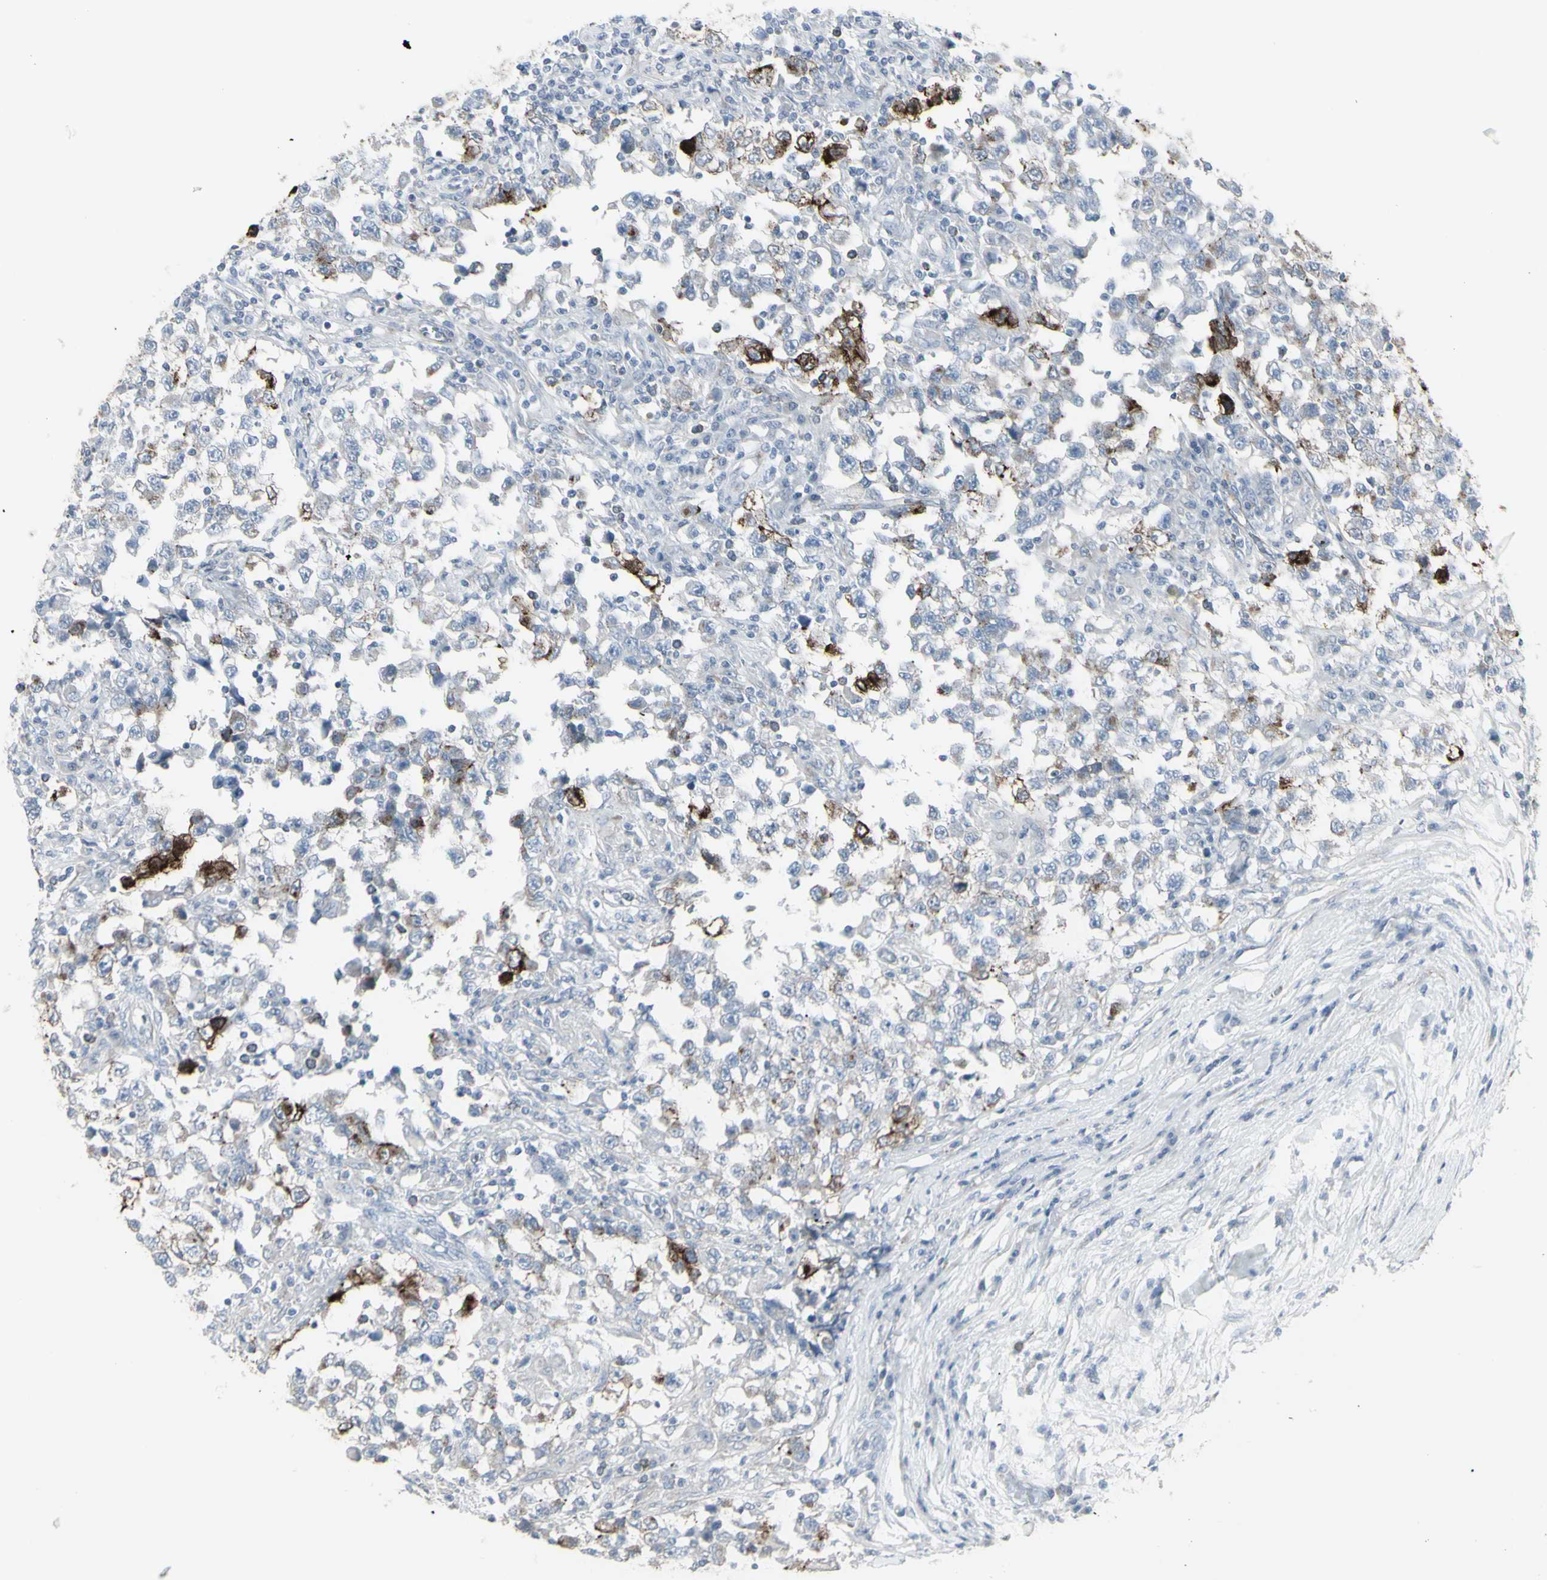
{"staining": {"intensity": "moderate", "quantity": "<25%", "location": "cytoplasmic/membranous"}, "tissue": "testis cancer", "cell_type": "Tumor cells", "image_type": "cancer", "snomed": [{"axis": "morphology", "description": "Carcinoma, Embryonal, NOS"}, {"axis": "topography", "description": "Testis"}], "caption": "This is an image of immunohistochemistry staining of testis cancer, which shows moderate expression in the cytoplasmic/membranous of tumor cells.", "gene": "GJA1", "patient": {"sex": "male", "age": 21}}